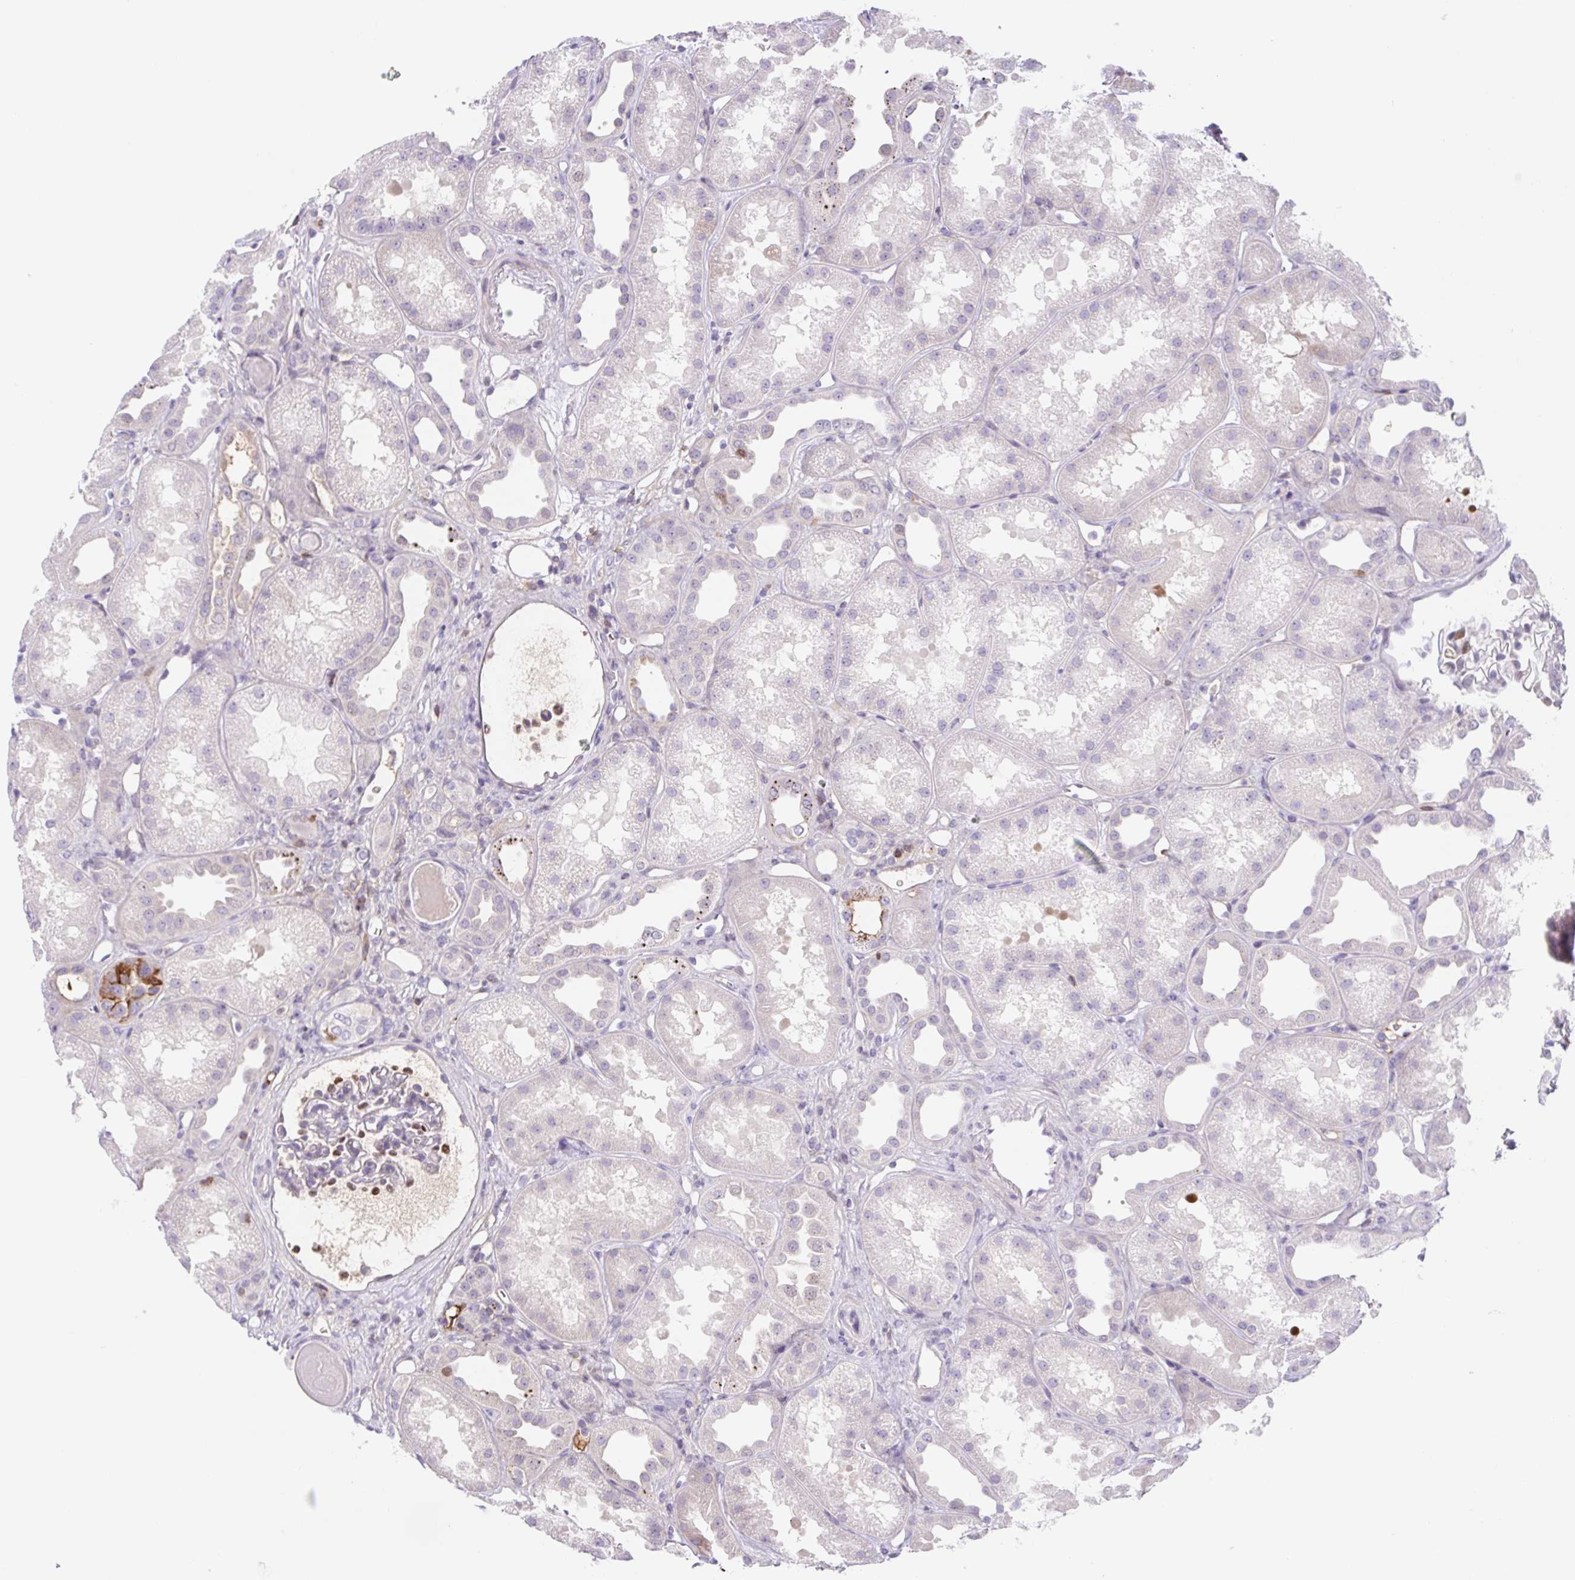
{"staining": {"intensity": "negative", "quantity": "none", "location": "none"}, "tissue": "kidney", "cell_type": "Cells in glomeruli", "image_type": "normal", "snomed": [{"axis": "morphology", "description": "Normal tissue, NOS"}, {"axis": "topography", "description": "Kidney"}], "caption": "High magnification brightfield microscopy of unremarkable kidney stained with DAB (3,3'-diaminobenzidine) (brown) and counterstained with hematoxylin (blue): cells in glomeruli show no significant expression. Nuclei are stained in blue.", "gene": "TPRG1", "patient": {"sex": "male", "age": 61}}